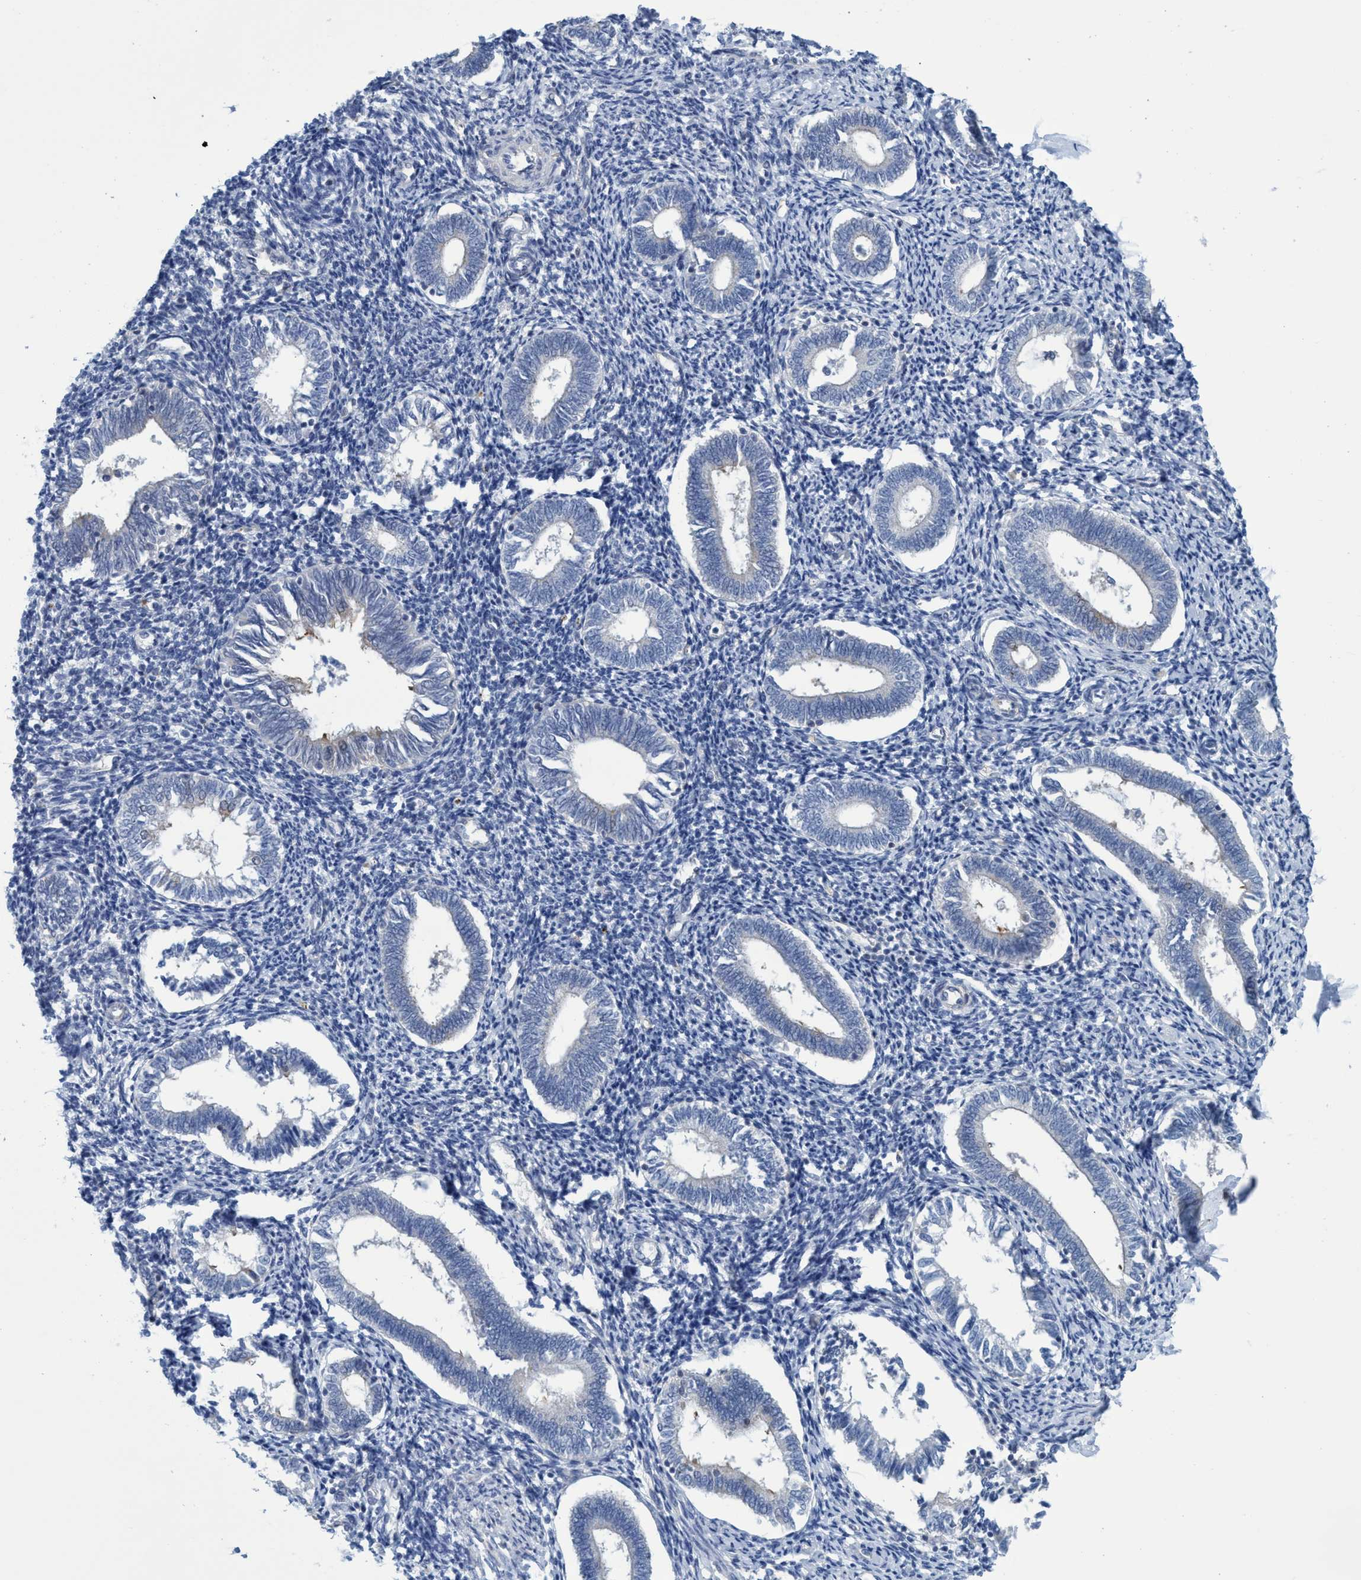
{"staining": {"intensity": "negative", "quantity": "none", "location": "none"}, "tissue": "endometrium", "cell_type": "Cells in endometrial stroma", "image_type": "normal", "snomed": [{"axis": "morphology", "description": "Normal tissue, NOS"}, {"axis": "topography", "description": "Endometrium"}], "caption": "A high-resolution micrograph shows immunohistochemistry staining of normal endometrium, which displays no significant positivity in cells in endometrial stroma. (DAB IHC, high magnification).", "gene": "SLC43A2", "patient": {"sex": "female", "age": 41}}